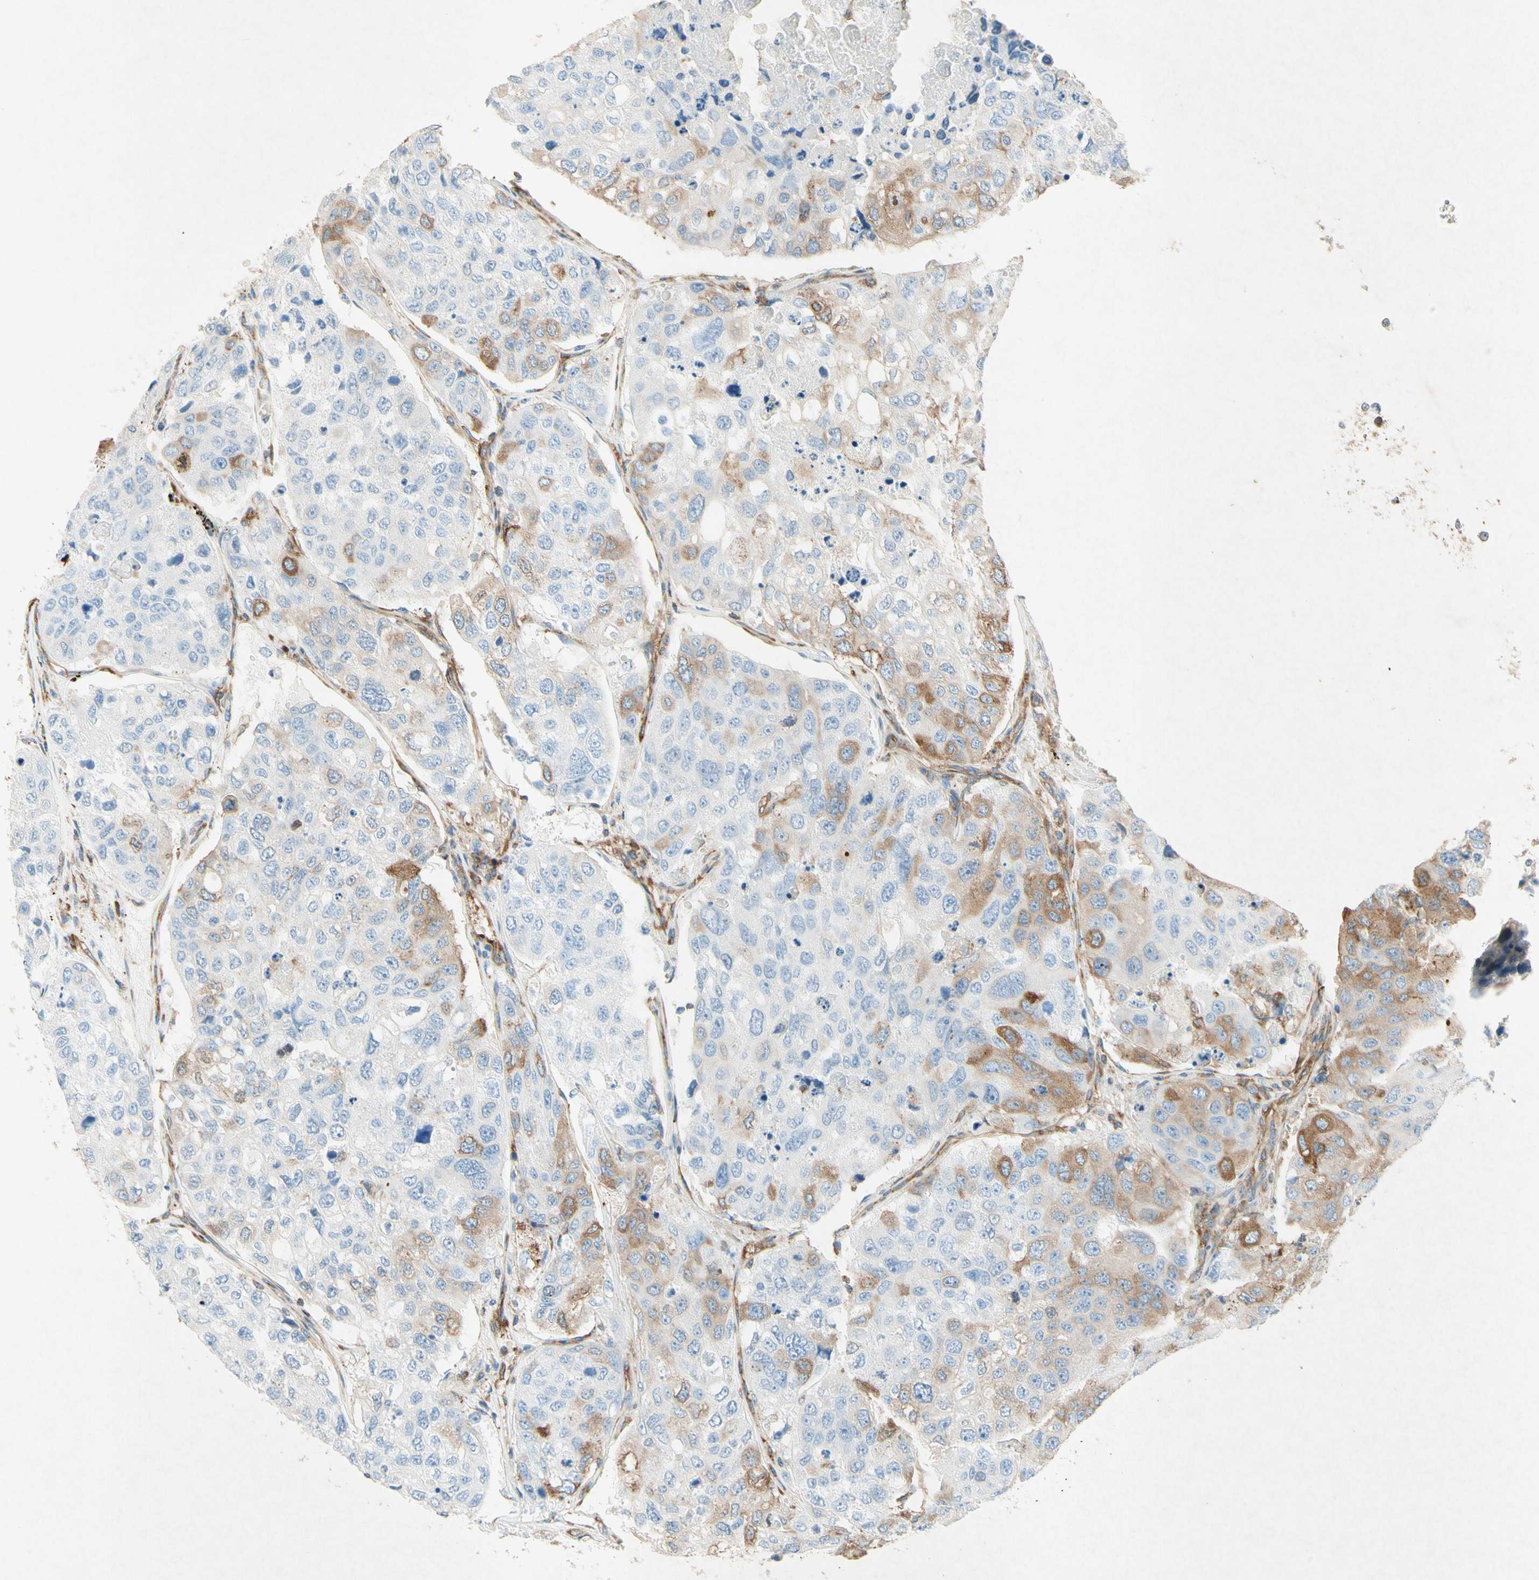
{"staining": {"intensity": "moderate", "quantity": "<25%", "location": "cytoplasmic/membranous"}, "tissue": "urothelial cancer", "cell_type": "Tumor cells", "image_type": "cancer", "snomed": [{"axis": "morphology", "description": "Urothelial carcinoma, High grade"}, {"axis": "topography", "description": "Lymph node"}, {"axis": "topography", "description": "Urinary bladder"}], "caption": "Tumor cells show moderate cytoplasmic/membranous expression in about <25% of cells in high-grade urothelial carcinoma.", "gene": "PABPC1", "patient": {"sex": "male", "age": 51}}